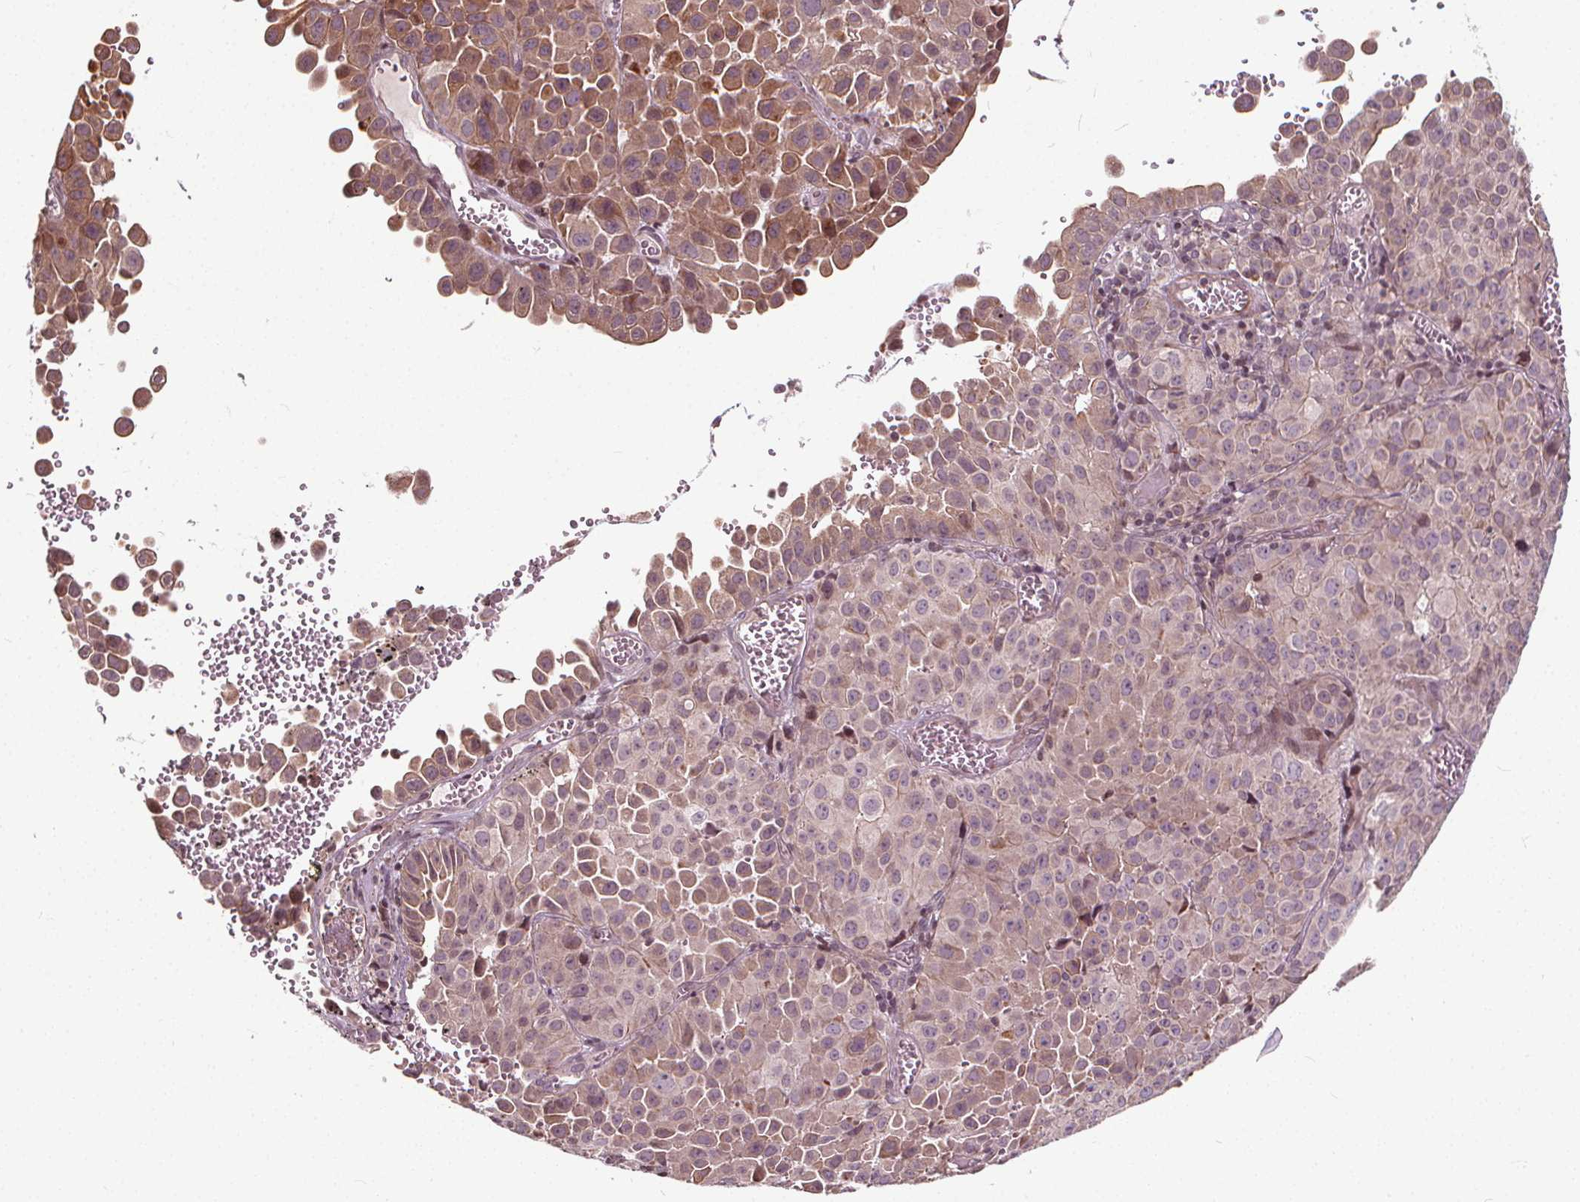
{"staining": {"intensity": "moderate", "quantity": ">75%", "location": "cytoplasmic/membranous"}, "tissue": "cervical cancer", "cell_type": "Tumor cells", "image_type": "cancer", "snomed": [{"axis": "morphology", "description": "Squamous cell carcinoma, NOS"}, {"axis": "topography", "description": "Cervix"}], "caption": "Squamous cell carcinoma (cervical) tissue shows moderate cytoplasmic/membranous staining in about >75% of tumor cells", "gene": "INPP5E", "patient": {"sex": "female", "age": 55}}